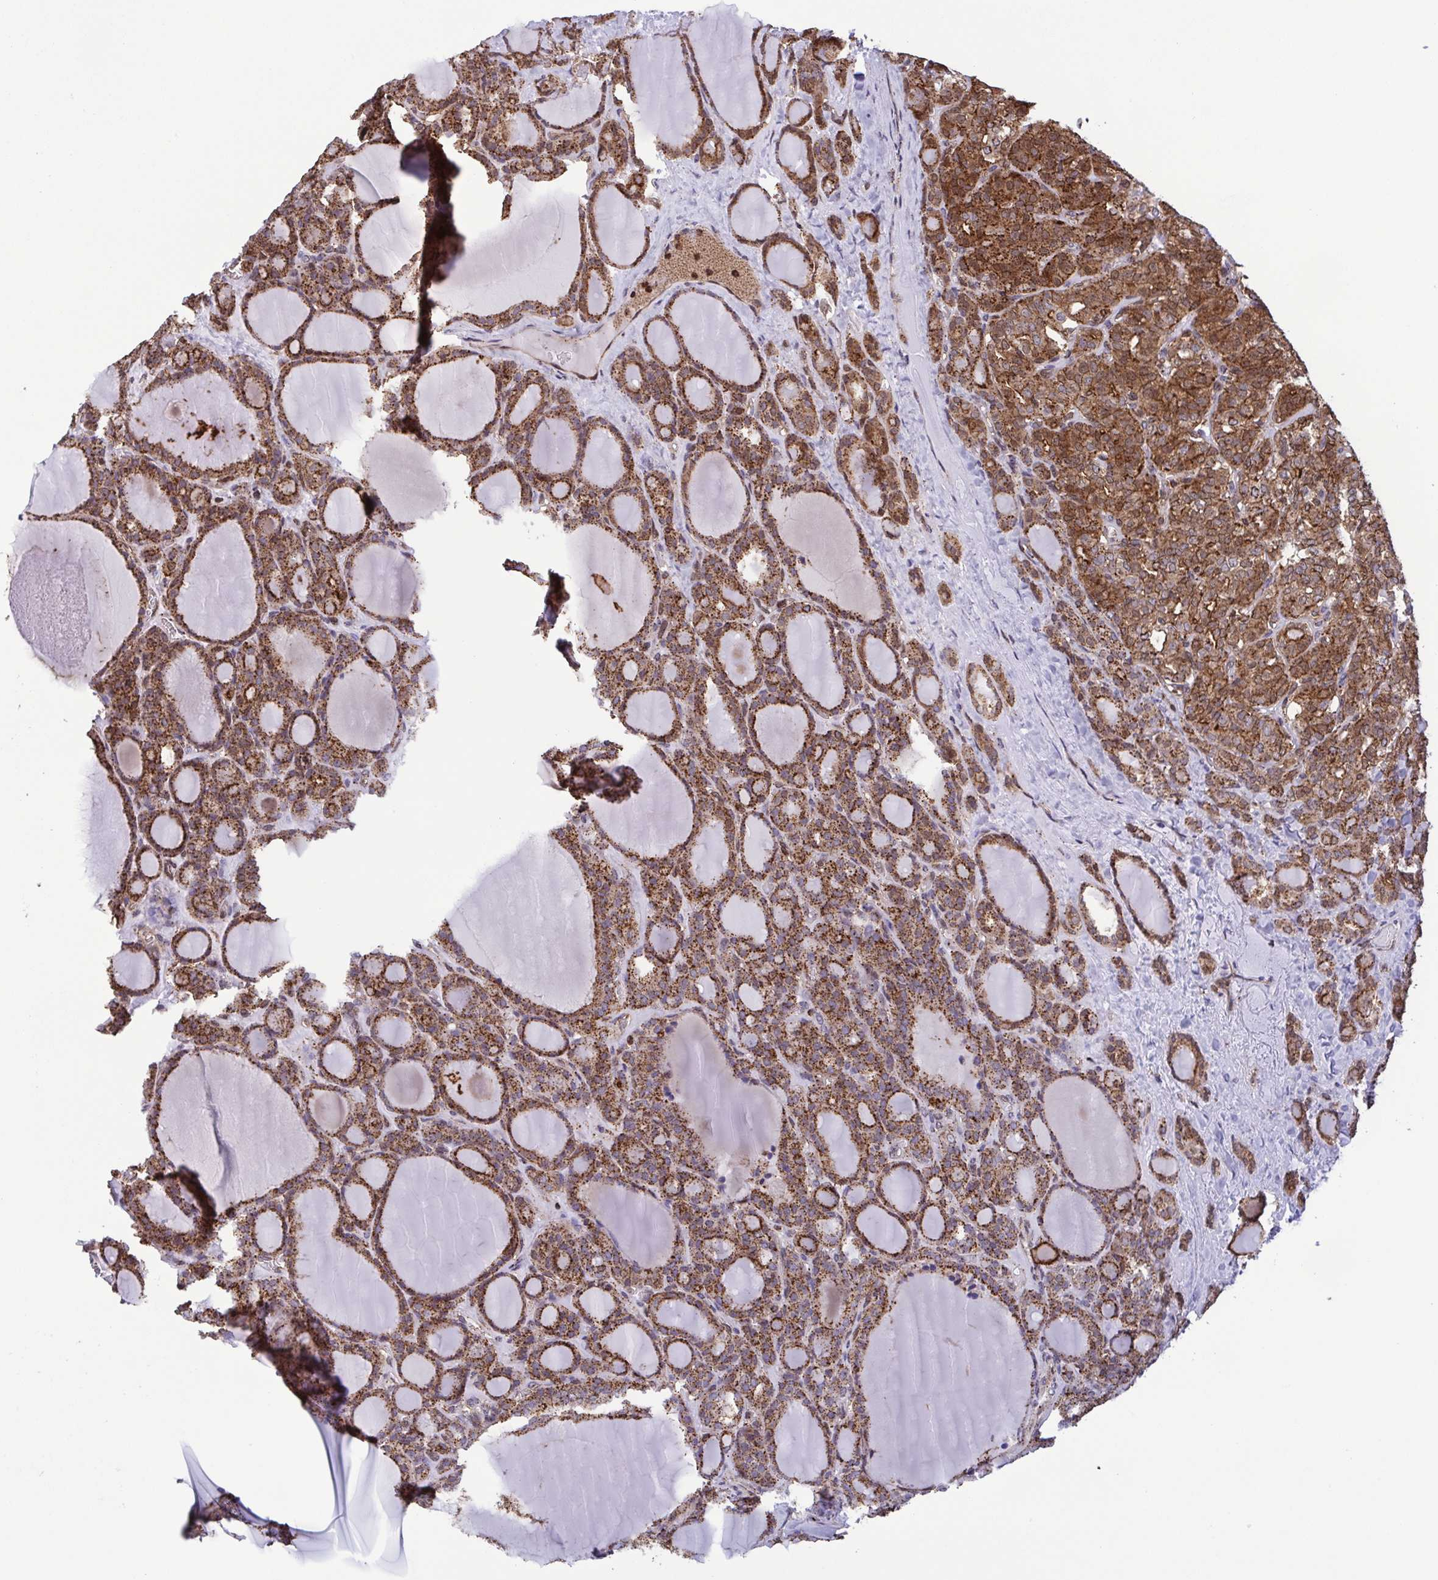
{"staining": {"intensity": "moderate", "quantity": ">75%", "location": "cytoplasmic/membranous"}, "tissue": "thyroid cancer", "cell_type": "Tumor cells", "image_type": "cancer", "snomed": [{"axis": "morphology", "description": "Normal tissue, NOS"}, {"axis": "morphology", "description": "Follicular adenoma carcinoma, NOS"}, {"axis": "topography", "description": "Thyroid gland"}], "caption": "Approximately >75% of tumor cells in thyroid cancer (follicular adenoma carcinoma) display moderate cytoplasmic/membranous protein staining as visualized by brown immunohistochemical staining.", "gene": "CHMP1B", "patient": {"sex": "female", "age": 31}}